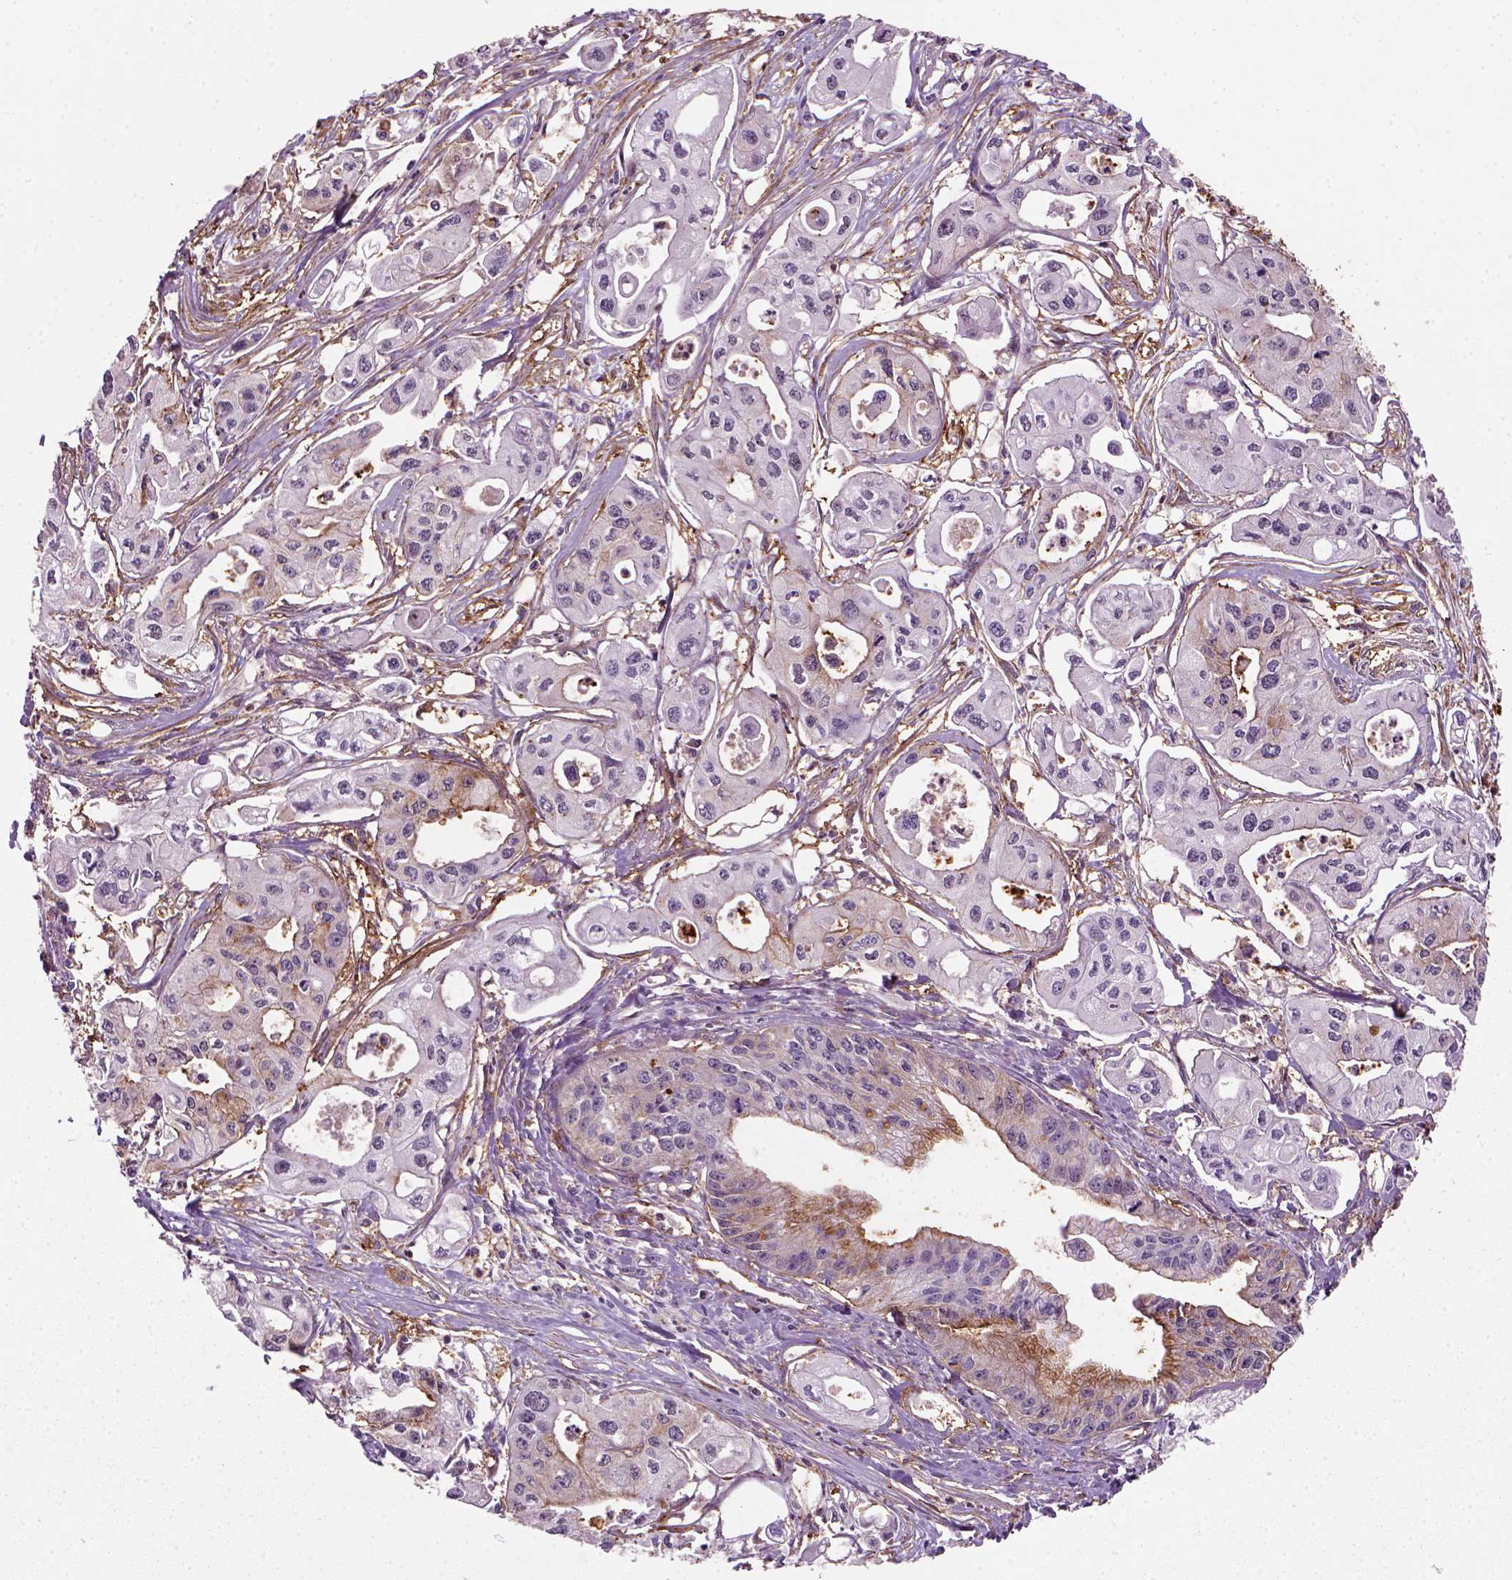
{"staining": {"intensity": "negative", "quantity": "none", "location": "none"}, "tissue": "pancreatic cancer", "cell_type": "Tumor cells", "image_type": "cancer", "snomed": [{"axis": "morphology", "description": "Adenocarcinoma, NOS"}, {"axis": "topography", "description": "Pancreas"}], "caption": "This is a photomicrograph of immunohistochemistry staining of pancreatic cancer, which shows no positivity in tumor cells. The staining was performed using DAB to visualize the protein expression in brown, while the nuclei were stained in blue with hematoxylin (Magnification: 20x).", "gene": "MARCKS", "patient": {"sex": "male", "age": 70}}